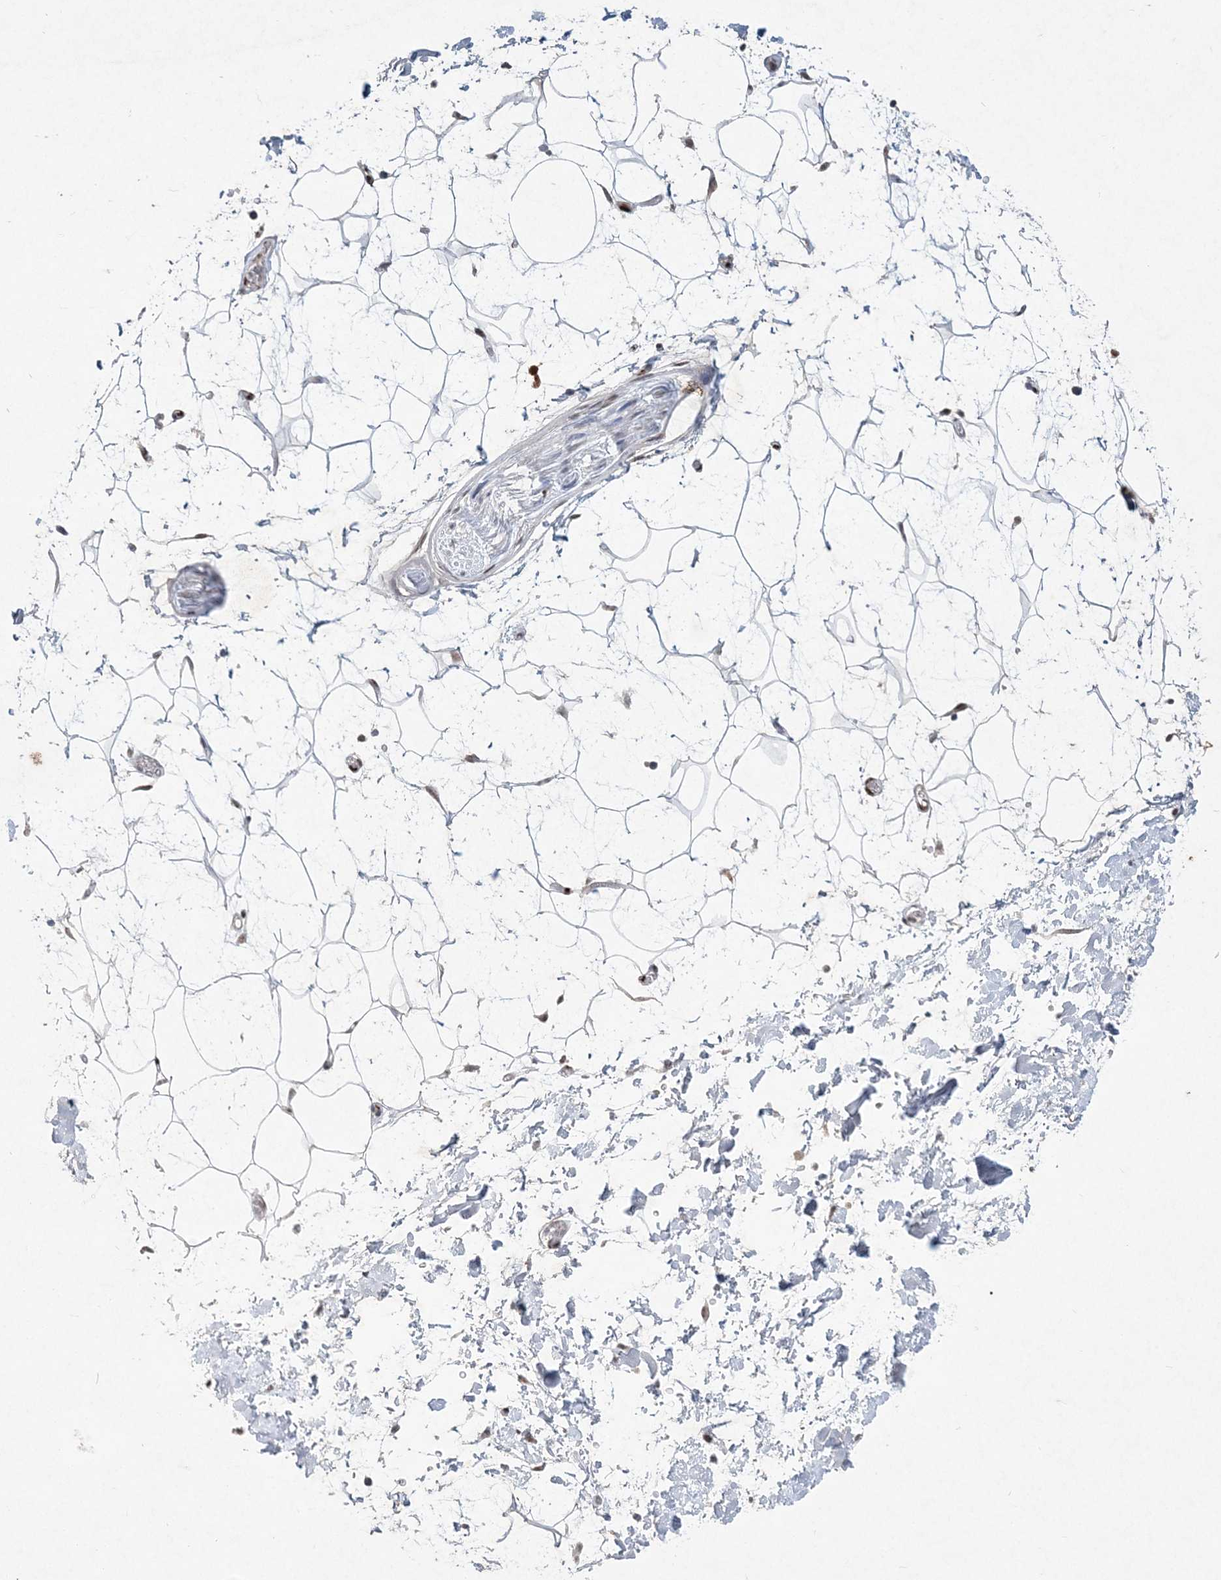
{"staining": {"intensity": "negative", "quantity": "none", "location": "none"}, "tissue": "adipose tissue", "cell_type": "Adipocytes", "image_type": "normal", "snomed": [{"axis": "morphology", "description": "Normal tissue, NOS"}, {"axis": "topography", "description": "Soft tissue"}], "caption": "An IHC micrograph of unremarkable adipose tissue is shown. There is no staining in adipocytes of adipose tissue. (Immunohistochemistry (ihc), brightfield microscopy, high magnification).", "gene": "GIN1", "patient": {"sex": "male", "age": 72}}